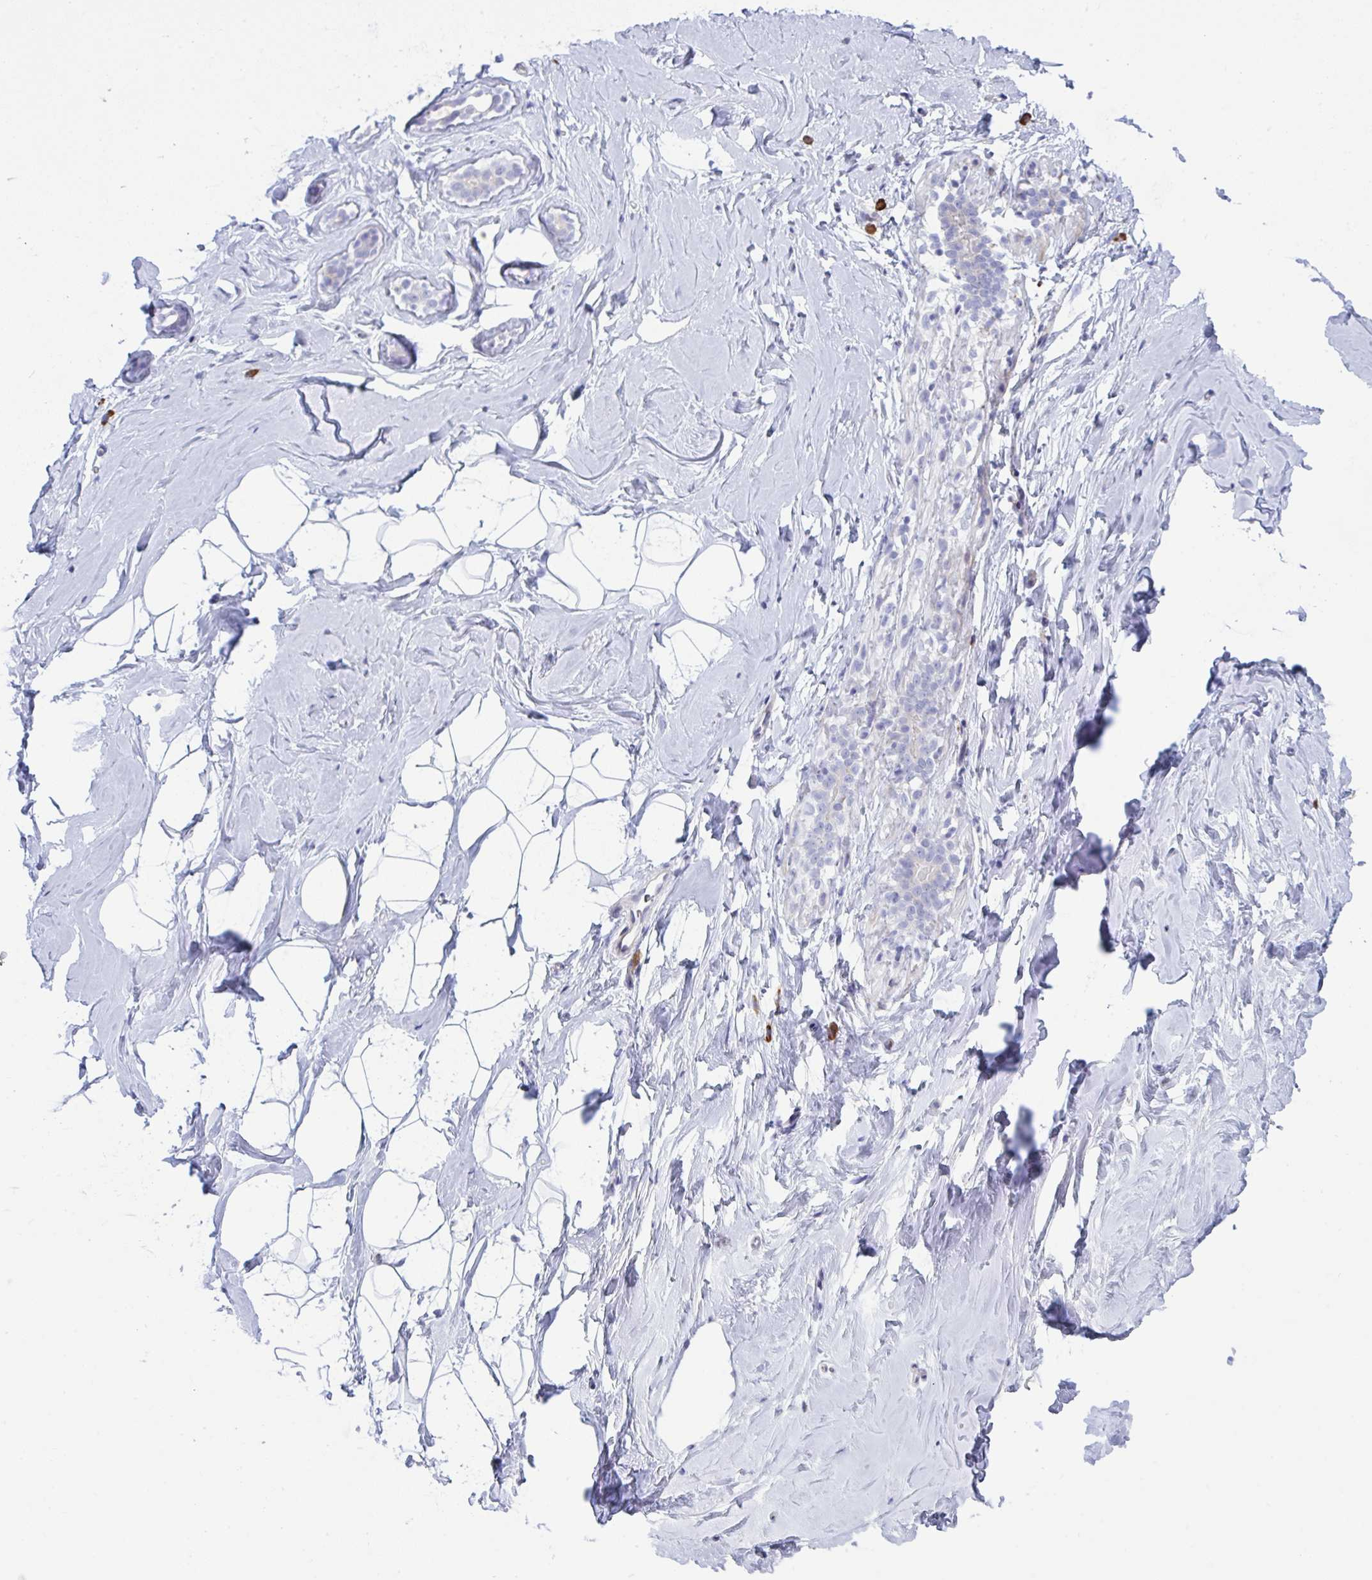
{"staining": {"intensity": "negative", "quantity": "none", "location": "none"}, "tissue": "breast", "cell_type": "Adipocytes", "image_type": "normal", "snomed": [{"axis": "morphology", "description": "Normal tissue, NOS"}, {"axis": "topography", "description": "Breast"}], "caption": "This micrograph is of unremarkable breast stained with immunohistochemistry to label a protein in brown with the nuclei are counter-stained blue. There is no expression in adipocytes.", "gene": "MYMK", "patient": {"sex": "female", "age": 32}}